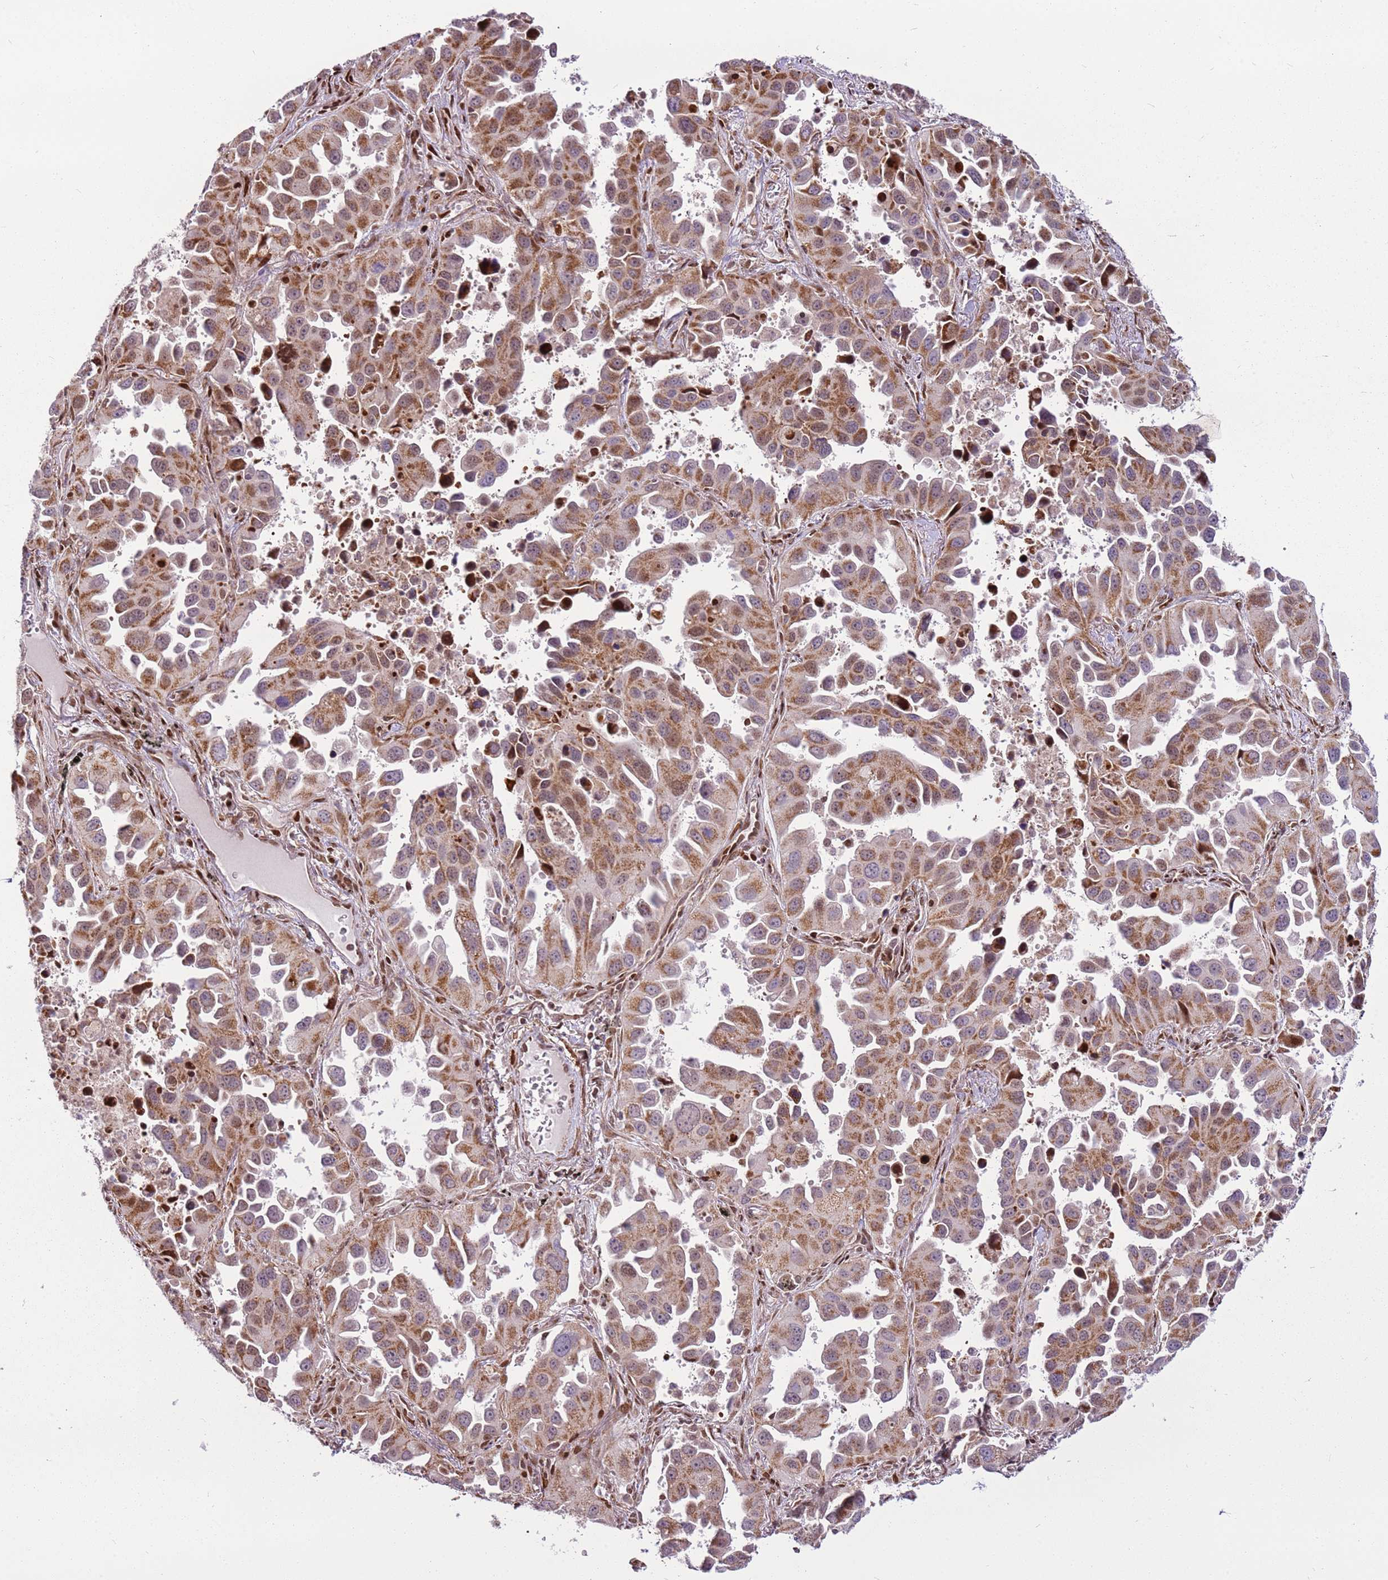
{"staining": {"intensity": "moderate", "quantity": ">75%", "location": "cytoplasmic/membranous,nuclear"}, "tissue": "lung cancer", "cell_type": "Tumor cells", "image_type": "cancer", "snomed": [{"axis": "morphology", "description": "Adenocarcinoma, NOS"}, {"axis": "topography", "description": "Lung"}], "caption": "About >75% of tumor cells in human lung cancer (adenocarcinoma) exhibit moderate cytoplasmic/membranous and nuclear protein staining as visualized by brown immunohistochemical staining.", "gene": "PCTP", "patient": {"sex": "male", "age": 66}}